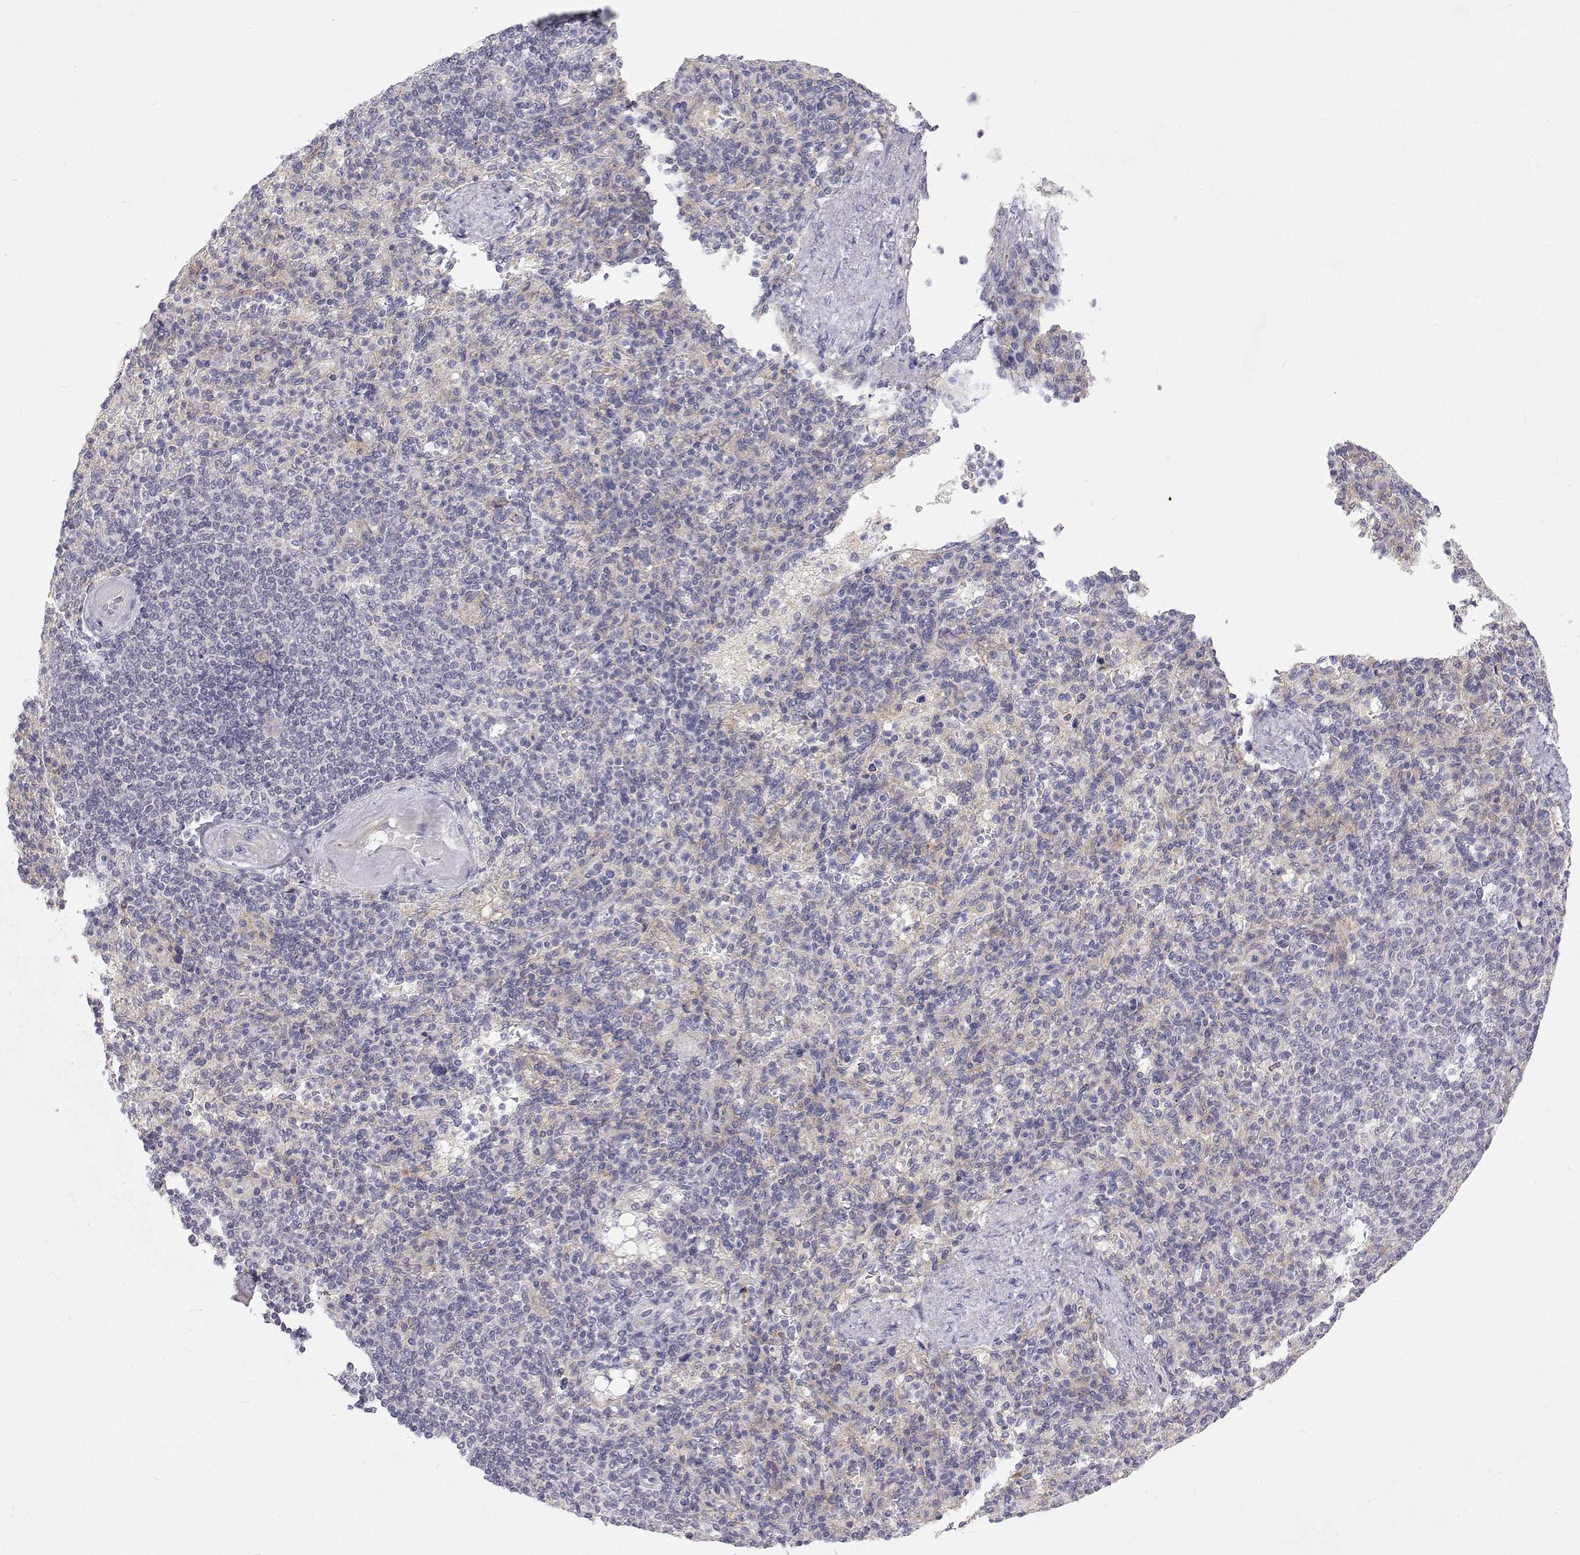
{"staining": {"intensity": "negative", "quantity": "none", "location": "none"}, "tissue": "spleen", "cell_type": "Cells in red pulp", "image_type": "normal", "snomed": [{"axis": "morphology", "description": "Normal tissue, NOS"}, {"axis": "topography", "description": "Spleen"}], "caption": "This photomicrograph is of benign spleen stained with immunohistochemistry (IHC) to label a protein in brown with the nuclei are counter-stained blue. There is no staining in cells in red pulp. The staining is performed using DAB brown chromogen with nuclei counter-stained in using hematoxylin.", "gene": "MYPN", "patient": {"sex": "female", "age": 74}}